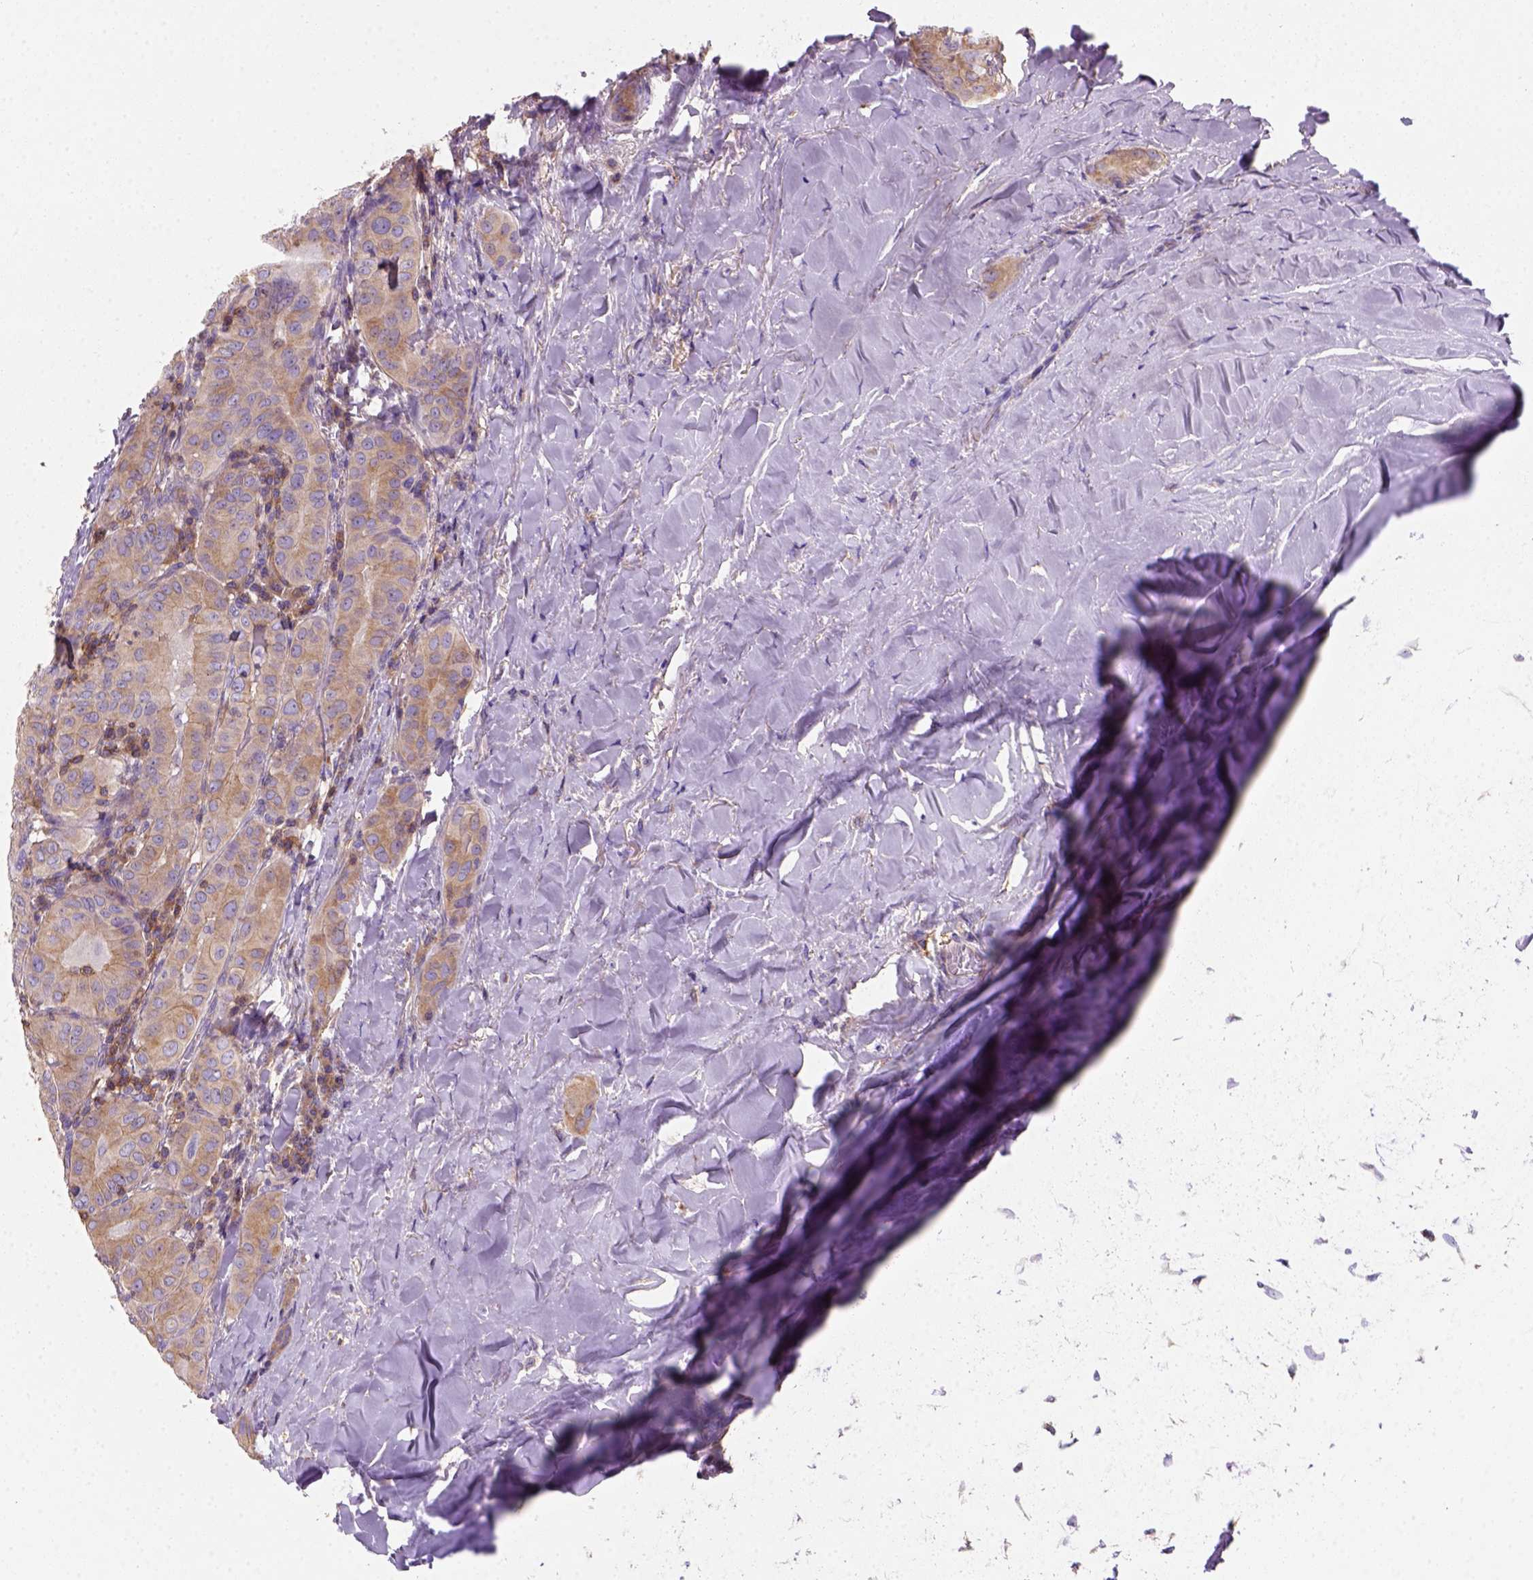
{"staining": {"intensity": "moderate", "quantity": "<25%", "location": "cytoplasmic/membranous"}, "tissue": "thyroid cancer", "cell_type": "Tumor cells", "image_type": "cancer", "snomed": [{"axis": "morphology", "description": "Papillary adenocarcinoma, NOS"}, {"axis": "topography", "description": "Thyroid gland"}], "caption": "There is low levels of moderate cytoplasmic/membranous positivity in tumor cells of thyroid cancer, as demonstrated by immunohistochemical staining (brown color).", "gene": "GPRC5D", "patient": {"sex": "female", "age": 37}}